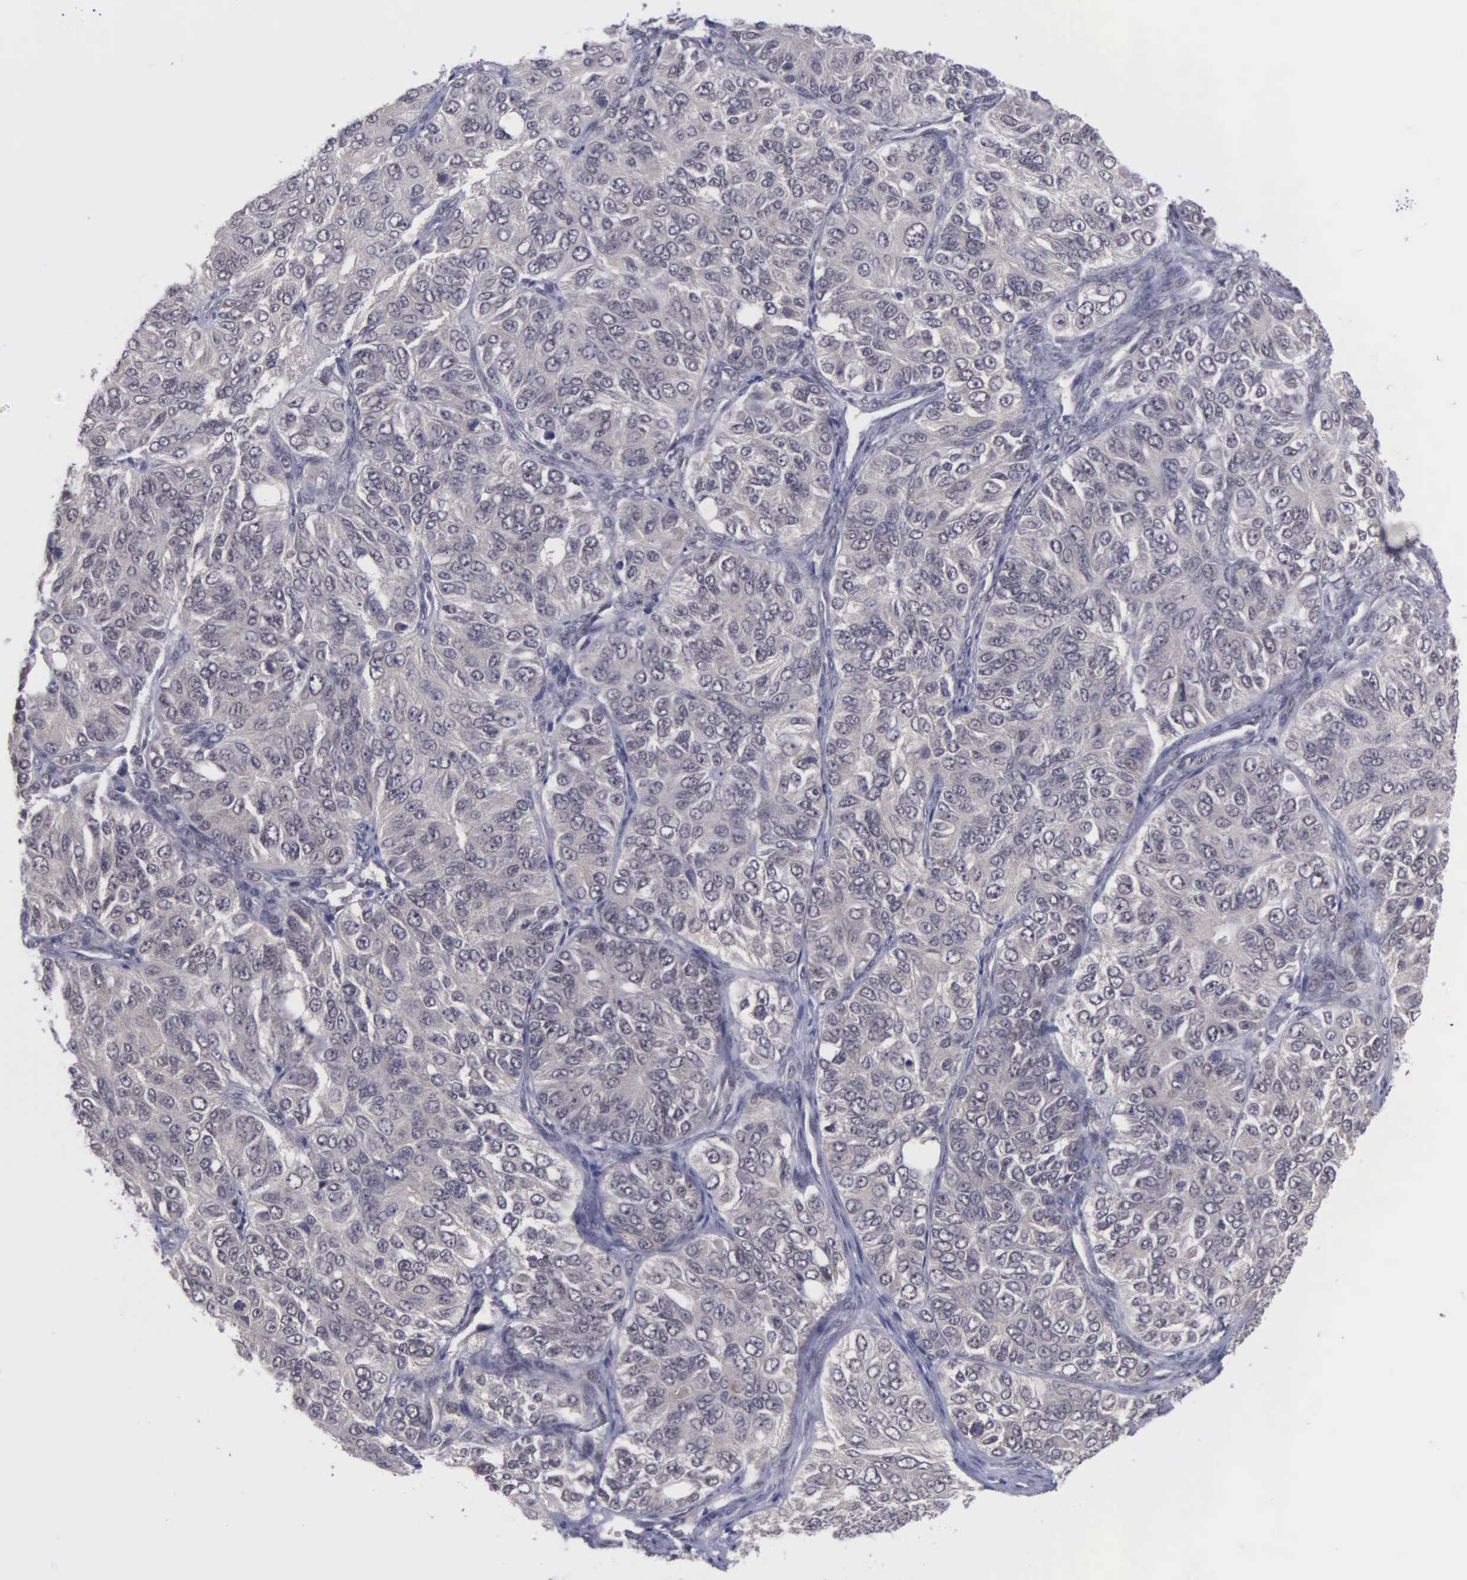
{"staining": {"intensity": "negative", "quantity": "none", "location": "none"}, "tissue": "ovarian cancer", "cell_type": "Tumor cells", "image_type": "cancer", "snomed": [{"axis": "morphology", "description": "Carcinoma, endometroid"}, {"axis": "topography", "description": "Ovary"}], "caption": "A photomicrograph of human ovarian endometroid carcinoma is negative for staining in tumor cells.", "gene": "MAP3K9", "patient": {"sex": "female", "age": 51}}